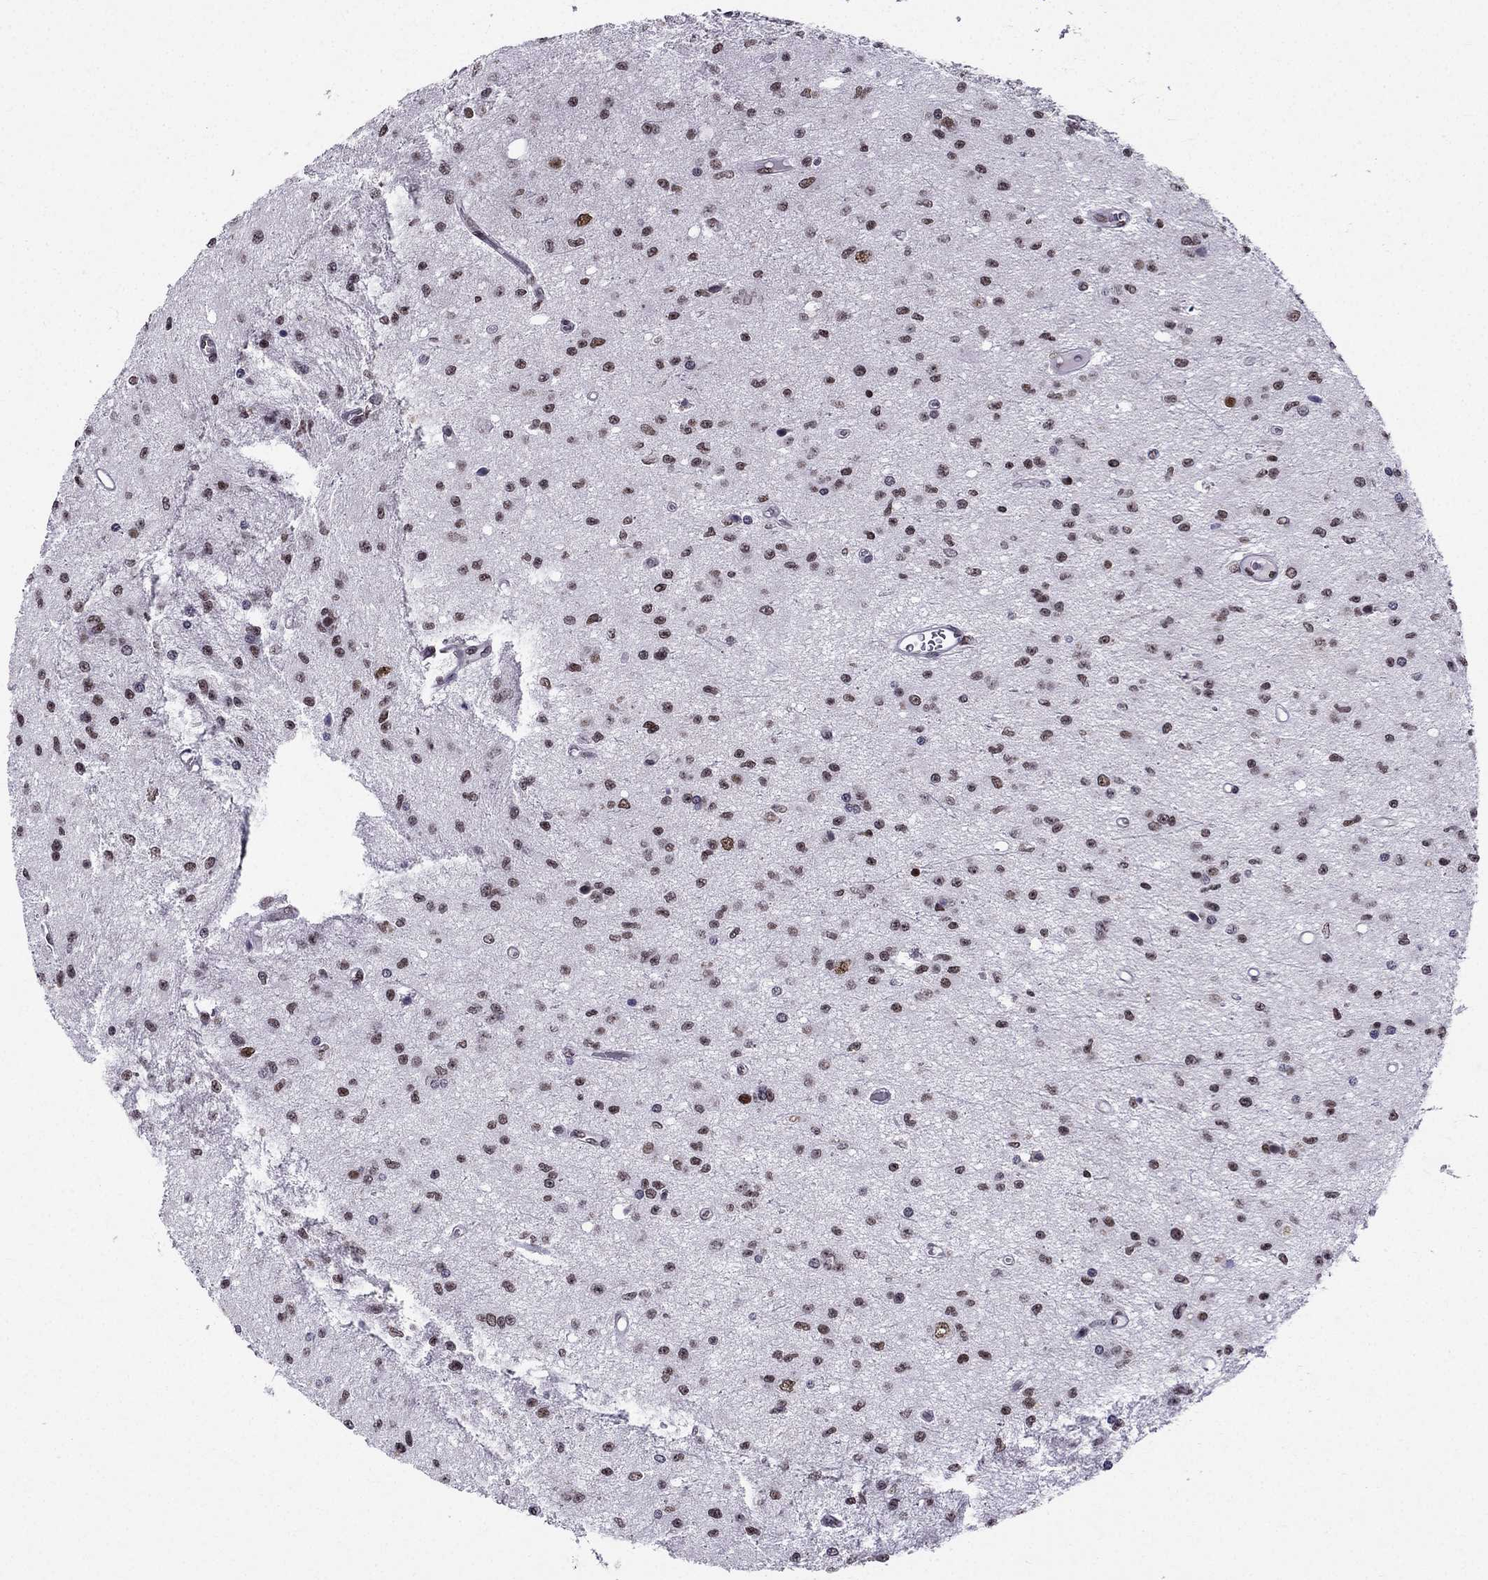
{"staining": {"intensity": "moderate", "quantity": ">75%", "location": "nuclear"}, "tissue": "glioma", "cell_type": "Tumor cells", "image_type": "cancer", "snomed": [{"axis": "morphology", "description": "Glioma, malignant, Low grade"}, {"axis": "topography", "description": "Brain"}], "caption": "Malignant glioma (low-grade) tissue exhibits moderate nuclear staining in about >75% of tumor cells (IHC, brightfield microscopy, high magnification).", "gene": "ZNF420", "patient": {"sex": "female", "age": 45}}